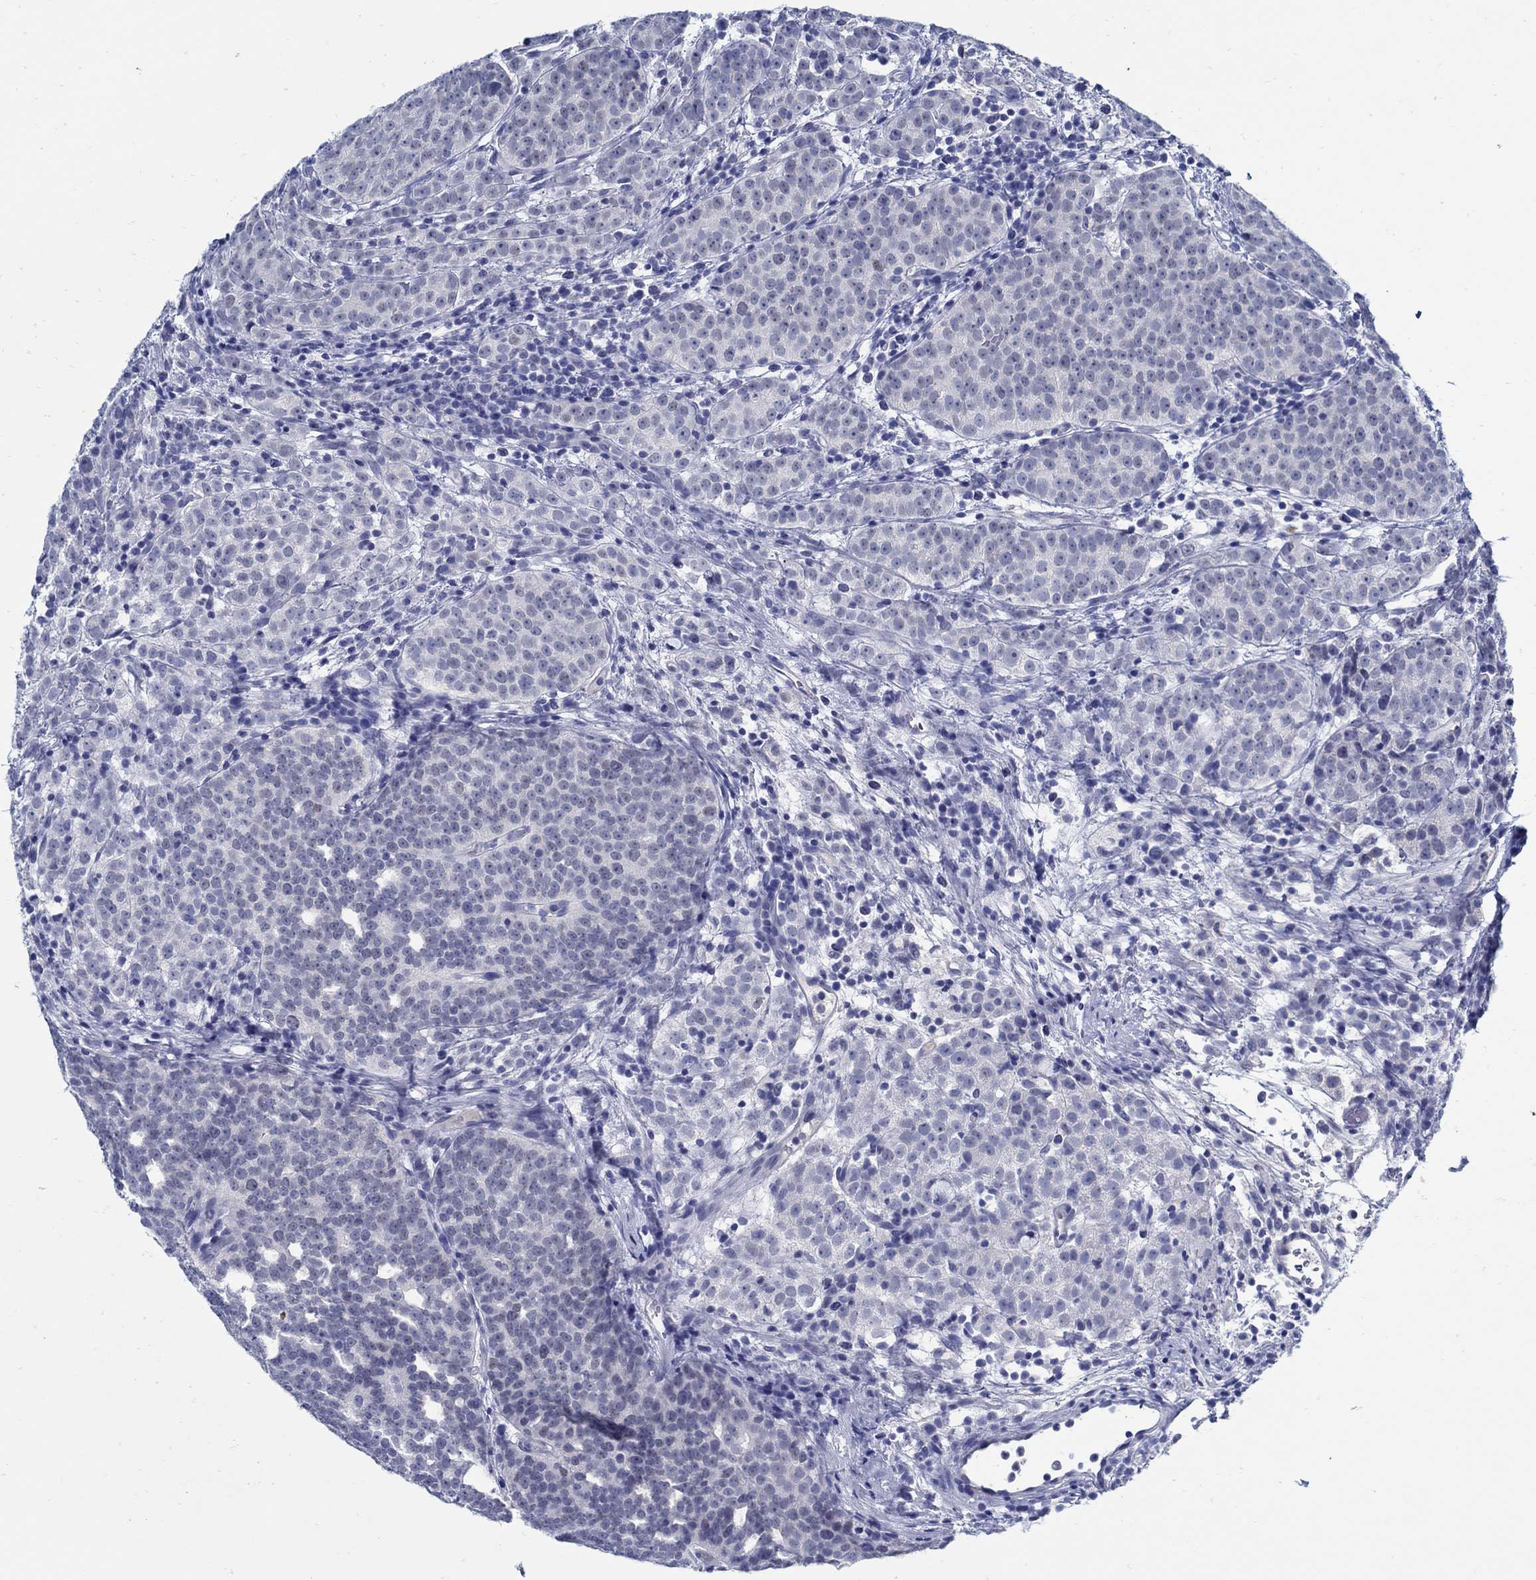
{"staining": {"intensity": "negative", "quantity": "none", "location": "none"}, "tissue": "prostate cancer", "cell_type": "Tumor cells", "image_type": "cancer", "snomed": [{"axis": "morphology", "description": "Adenocarcinoma, High grade"}, {"axis": "topography", "description": "Prostate"}], "caption": "An IHC histopathology image of prostate cancer is shown. There is no staining in tumor cells of prostate cancer.", "gene": "PAX9", "patient": {"sex": "male", "age": 53}}